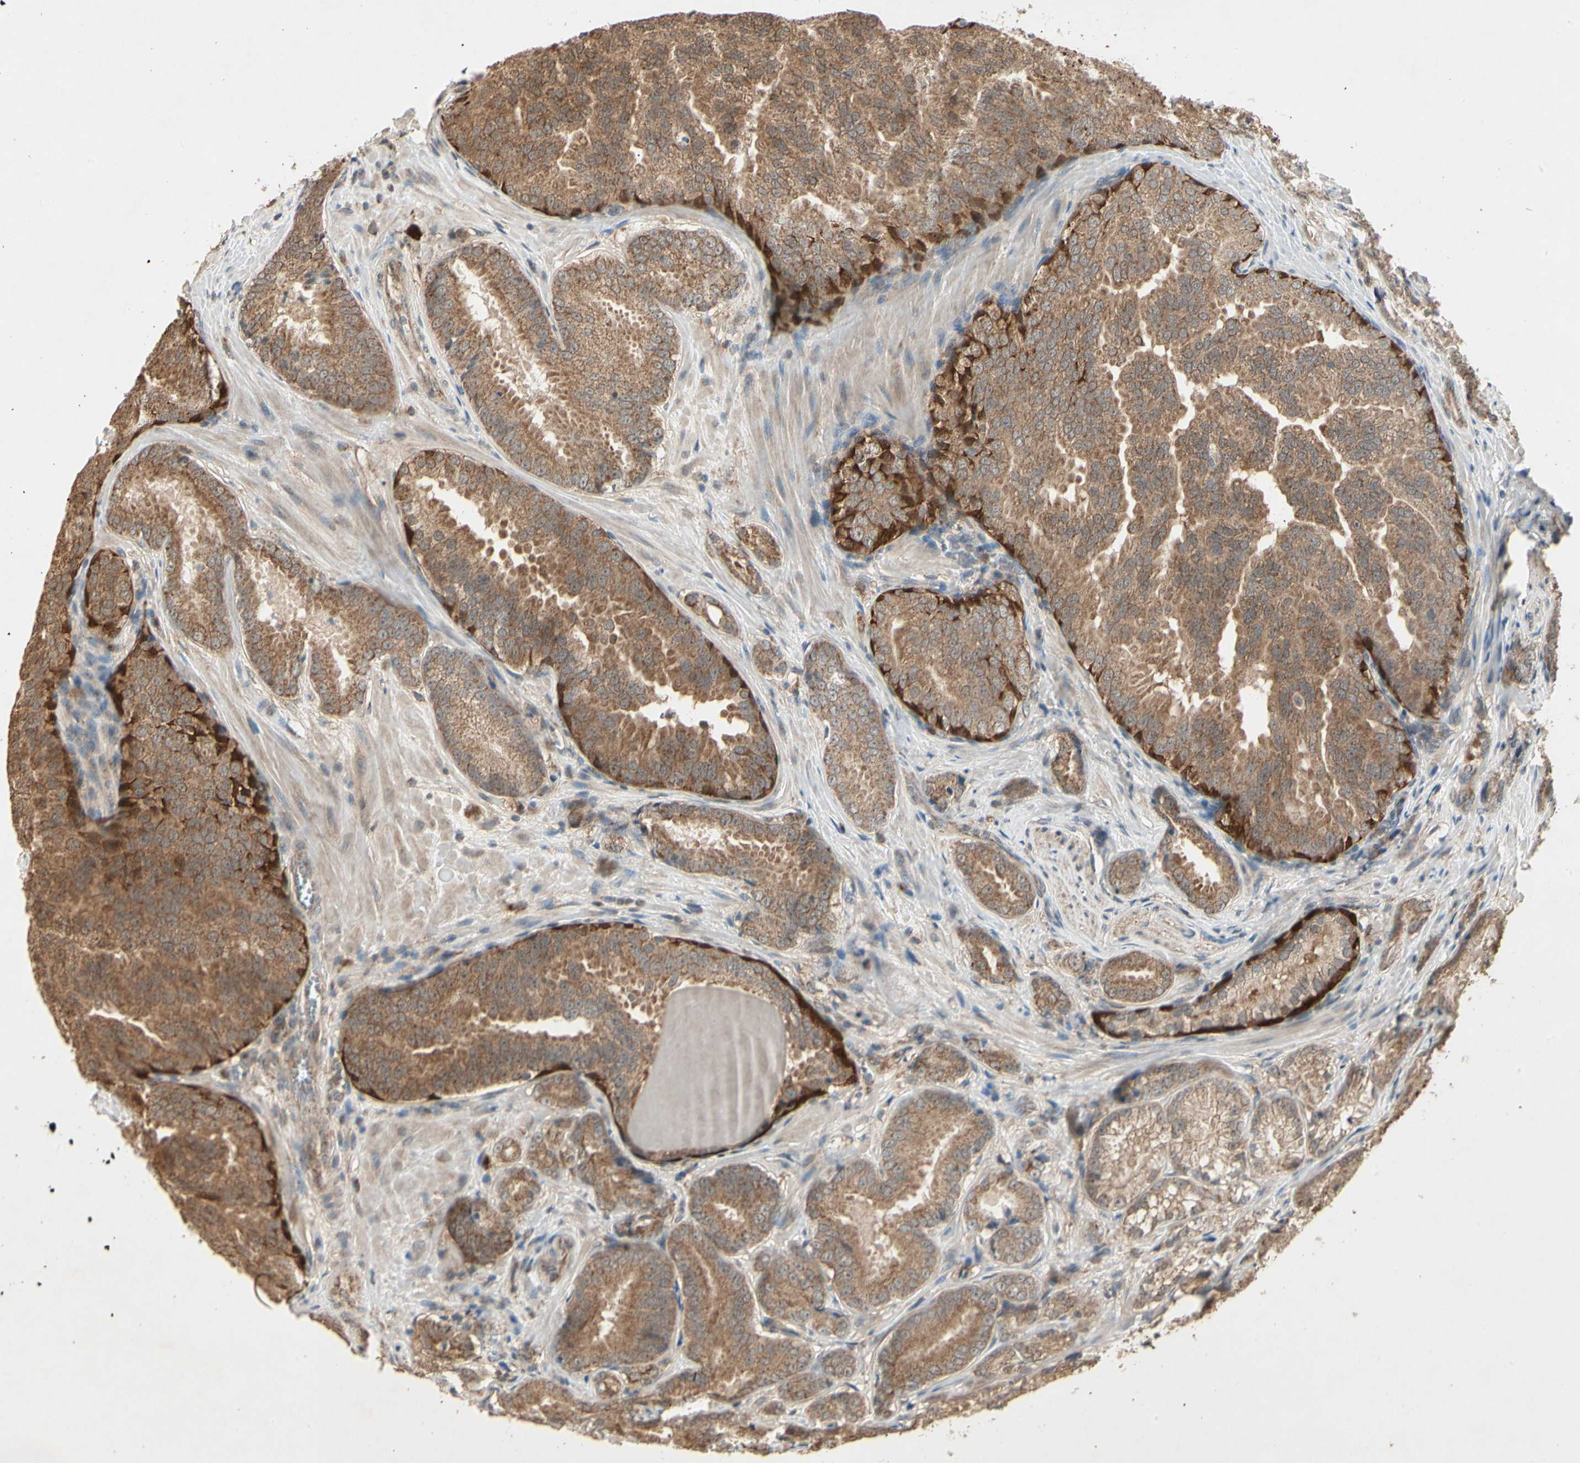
{"staining": {"intensity": "moderate", "quantity": ">75%", "location": "cytoplasmic/membranous"}, "tissue": "prostate cancer", "cell_type": "Tumor cells", "image_type": "cancer", "snomed": [{"axis": "morphology", "description": "Adenocarcinoma, High grade"}, {"axis": "topography", "description": "Prostate"}], "caption": "Brown immunohistochemical staining in prostate cancer (adenocarcinoma (high-grade)) shows moderate cytoplasmic/membranous positivity in about >75% of tumor cells. Using DAB (3,3'-diaminobenzidine) (brown) and hematoxylin (blue) stains, captured at high magnification using brightfield microscopy.", "gene": "PRDX5", "patient": {"sex": "male", "age": 64}}